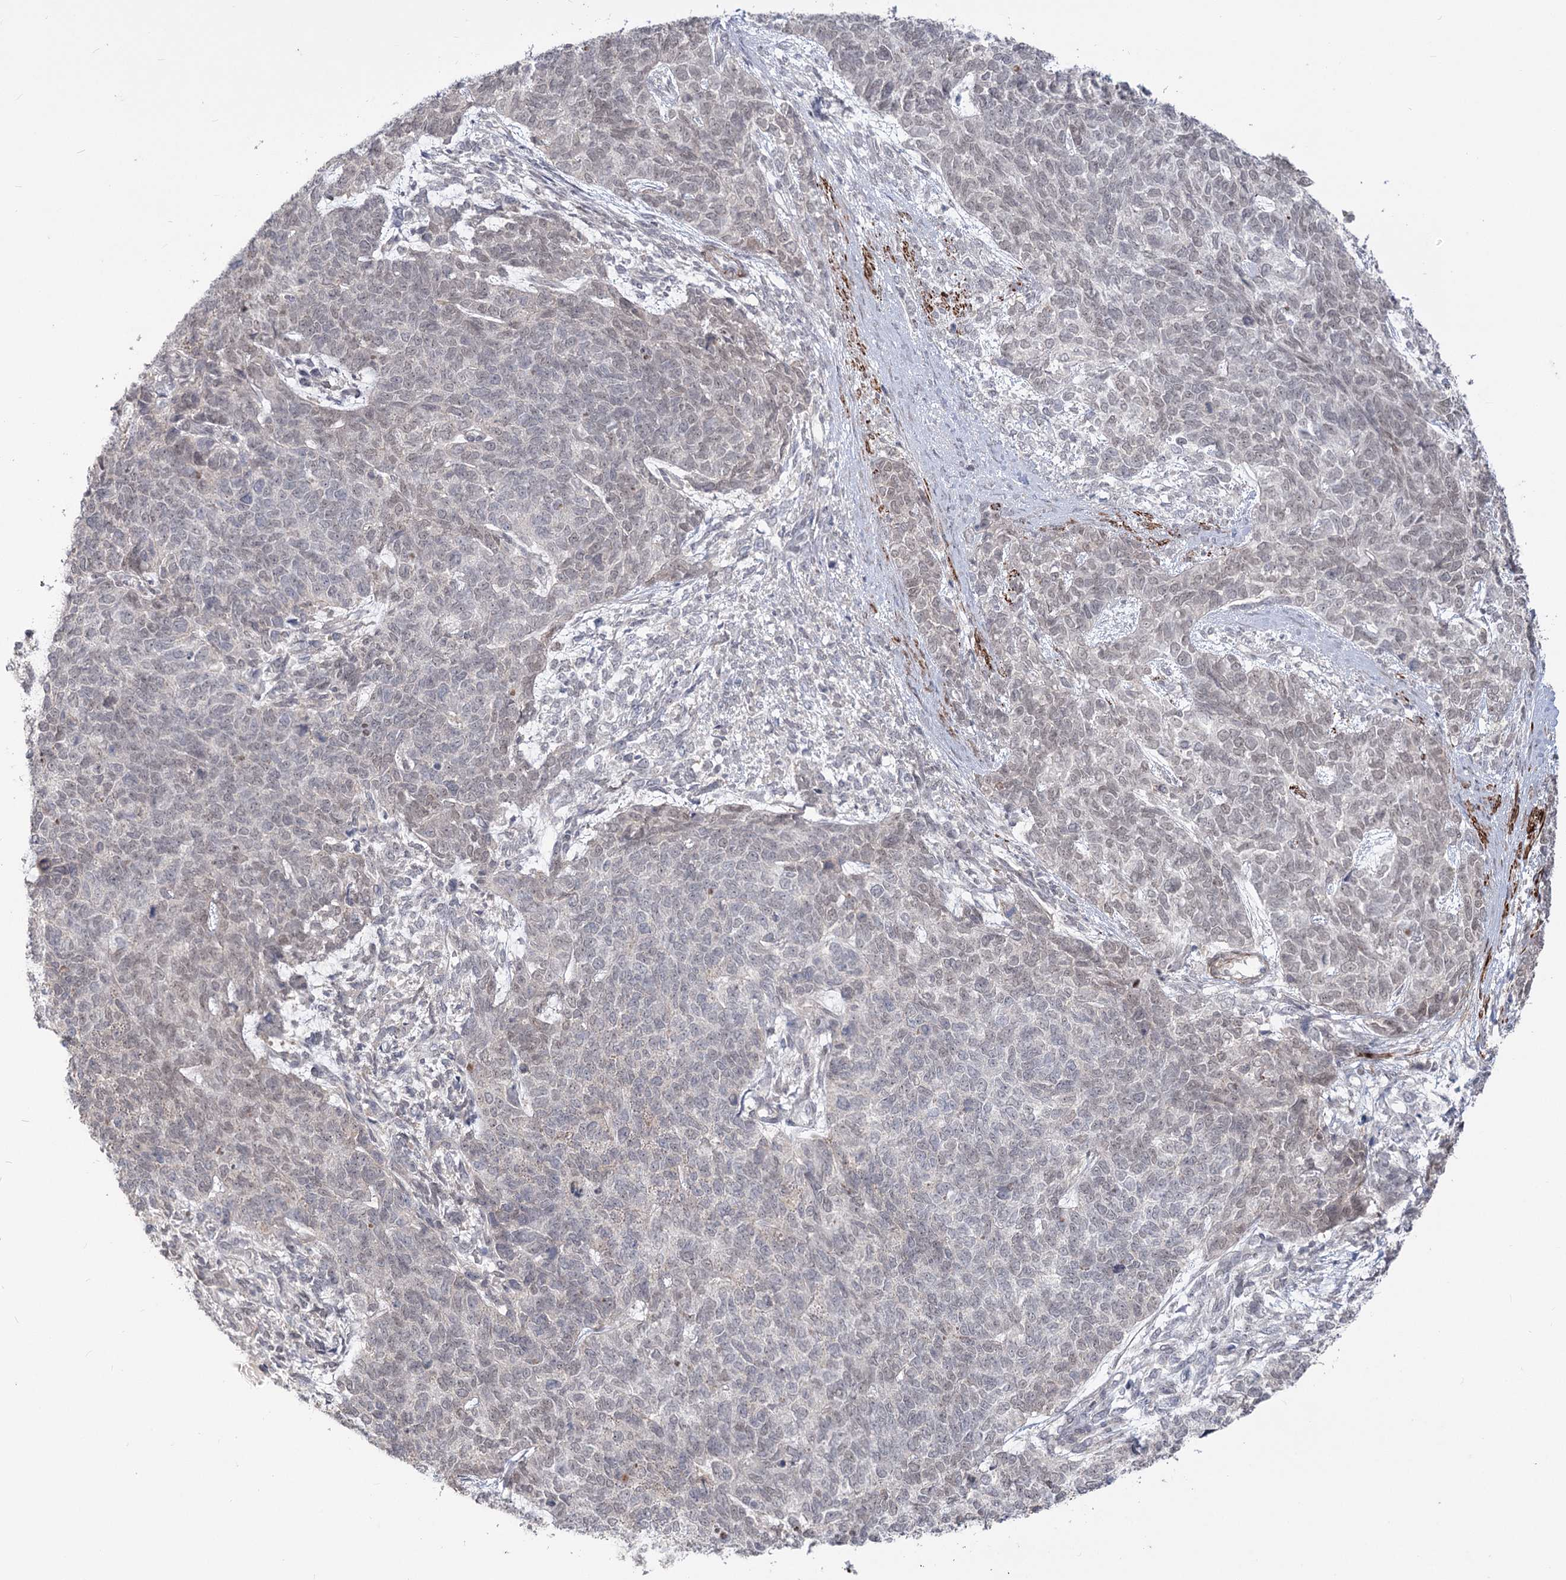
{"staining": {"intensity": "negative", "quantity": "none", "location": "none"}, "tissue": "cervical cancer", "cell_type": "Tumor cells", "image_type": "cancer", "snomed": [{"axis": "morphology", "description": "Squamous cell carcinoma, NOS"}, {"axis": "topography", "description": "Cervix"}], "caption": "High power microscopy micrograph of an IHC photomicrograph of squamous cell carcinoma (cervical), revealing no significant staining in tumor cells. (Stains: DAB immunohistochemistry with hematoxylin counter stain, Microscopy: brightfield microscopy at high magnification).", "gene": "ZSCAN23", "patient": {"sex": "female", "age": 63}}